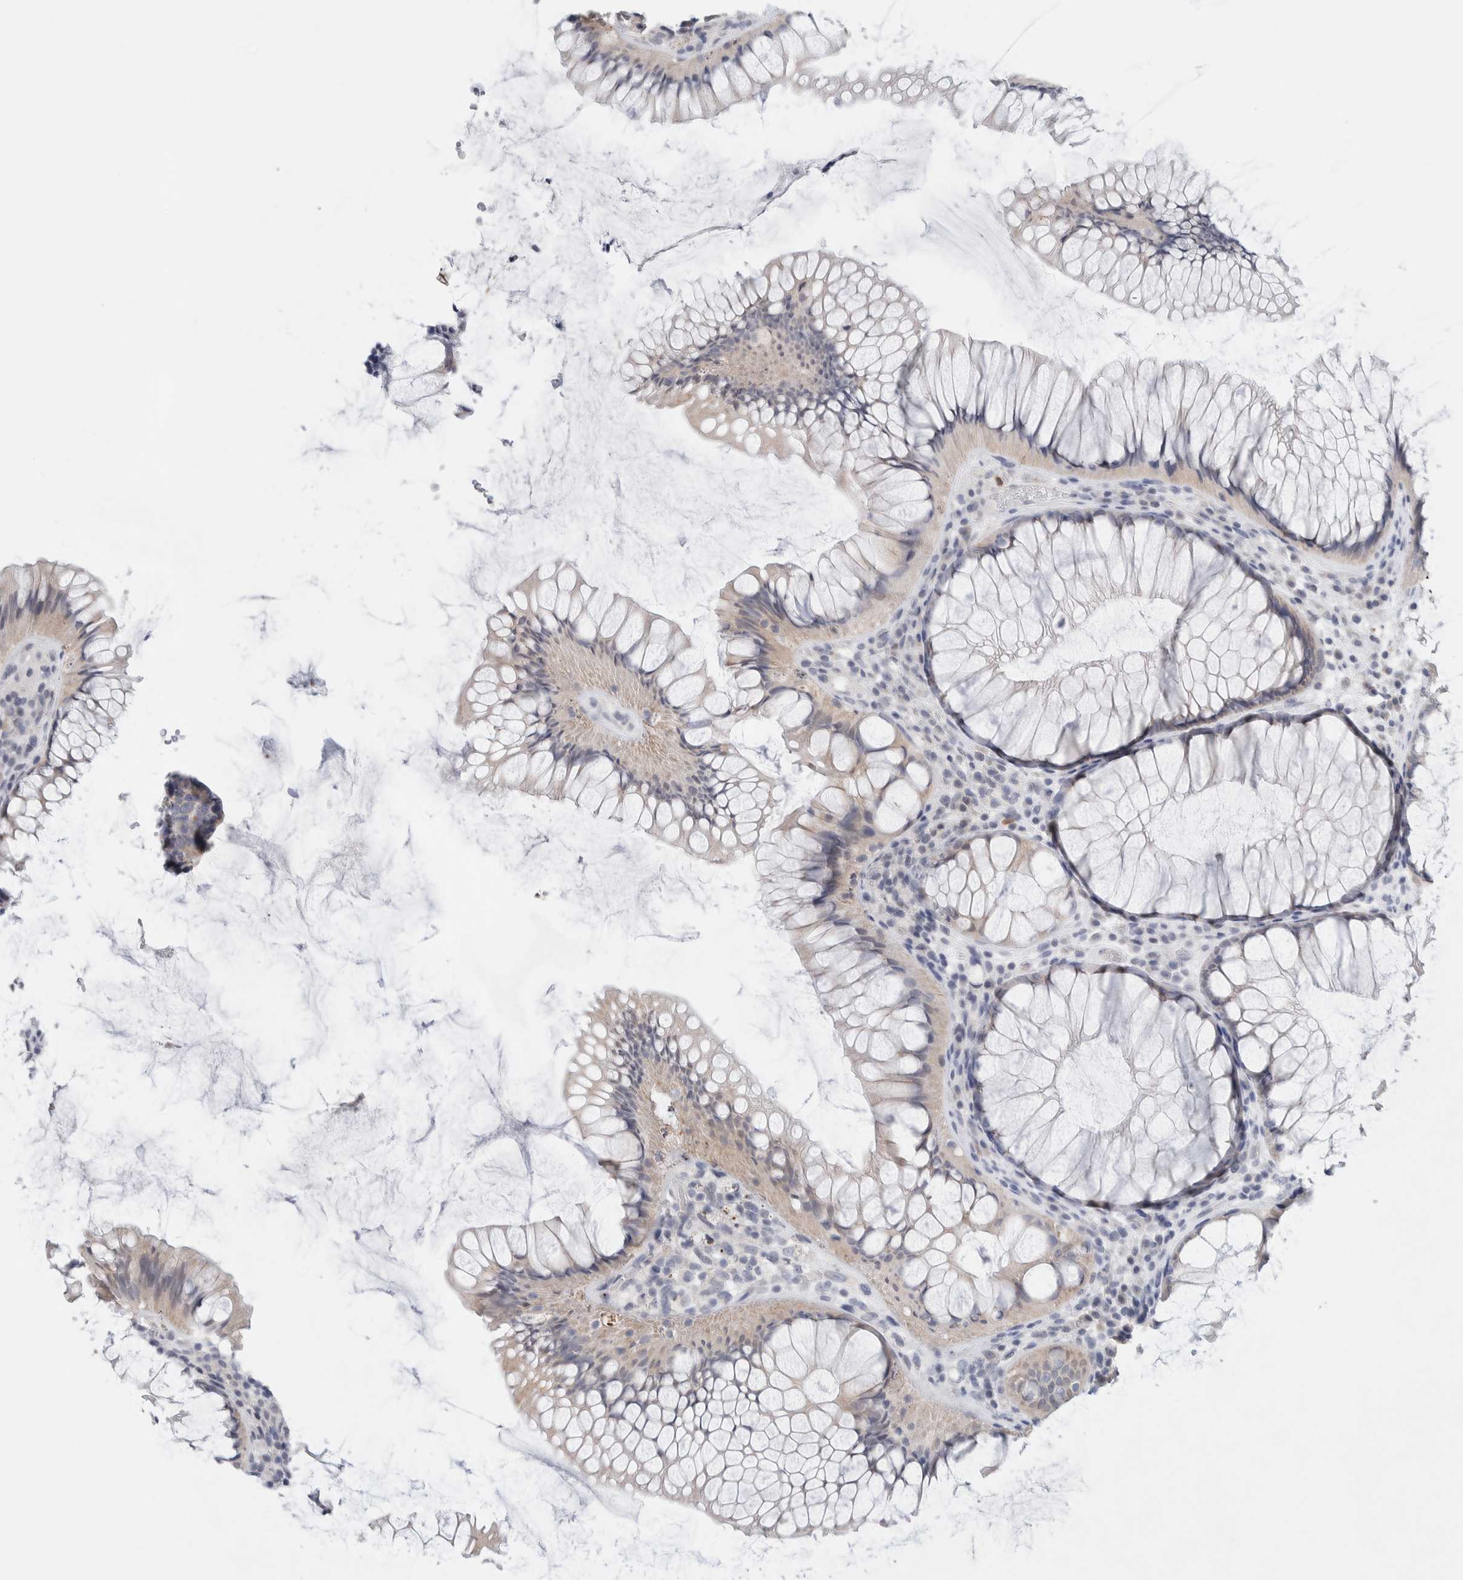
{"staining": {"intensity": "weak", "quantity": "25%-75%", "location": "cytoplasmic/membranous"}, "tissue": "rectum", "cell_type": "Glandular cells", "image_type": "normal", "snomed": [{"axis": "morphology", "description": "Normal tissue, NOS"}, {"axis": "topography", "description": "Rectum"}], "caption": "Rectum stained with immunohistochemistry (IHC) displays weak cytoplasmic/membranous expression in about 25%-75% of glandular cells.", "gene": "SCN2A", "patient": {"sex": "male", "age": 51}}